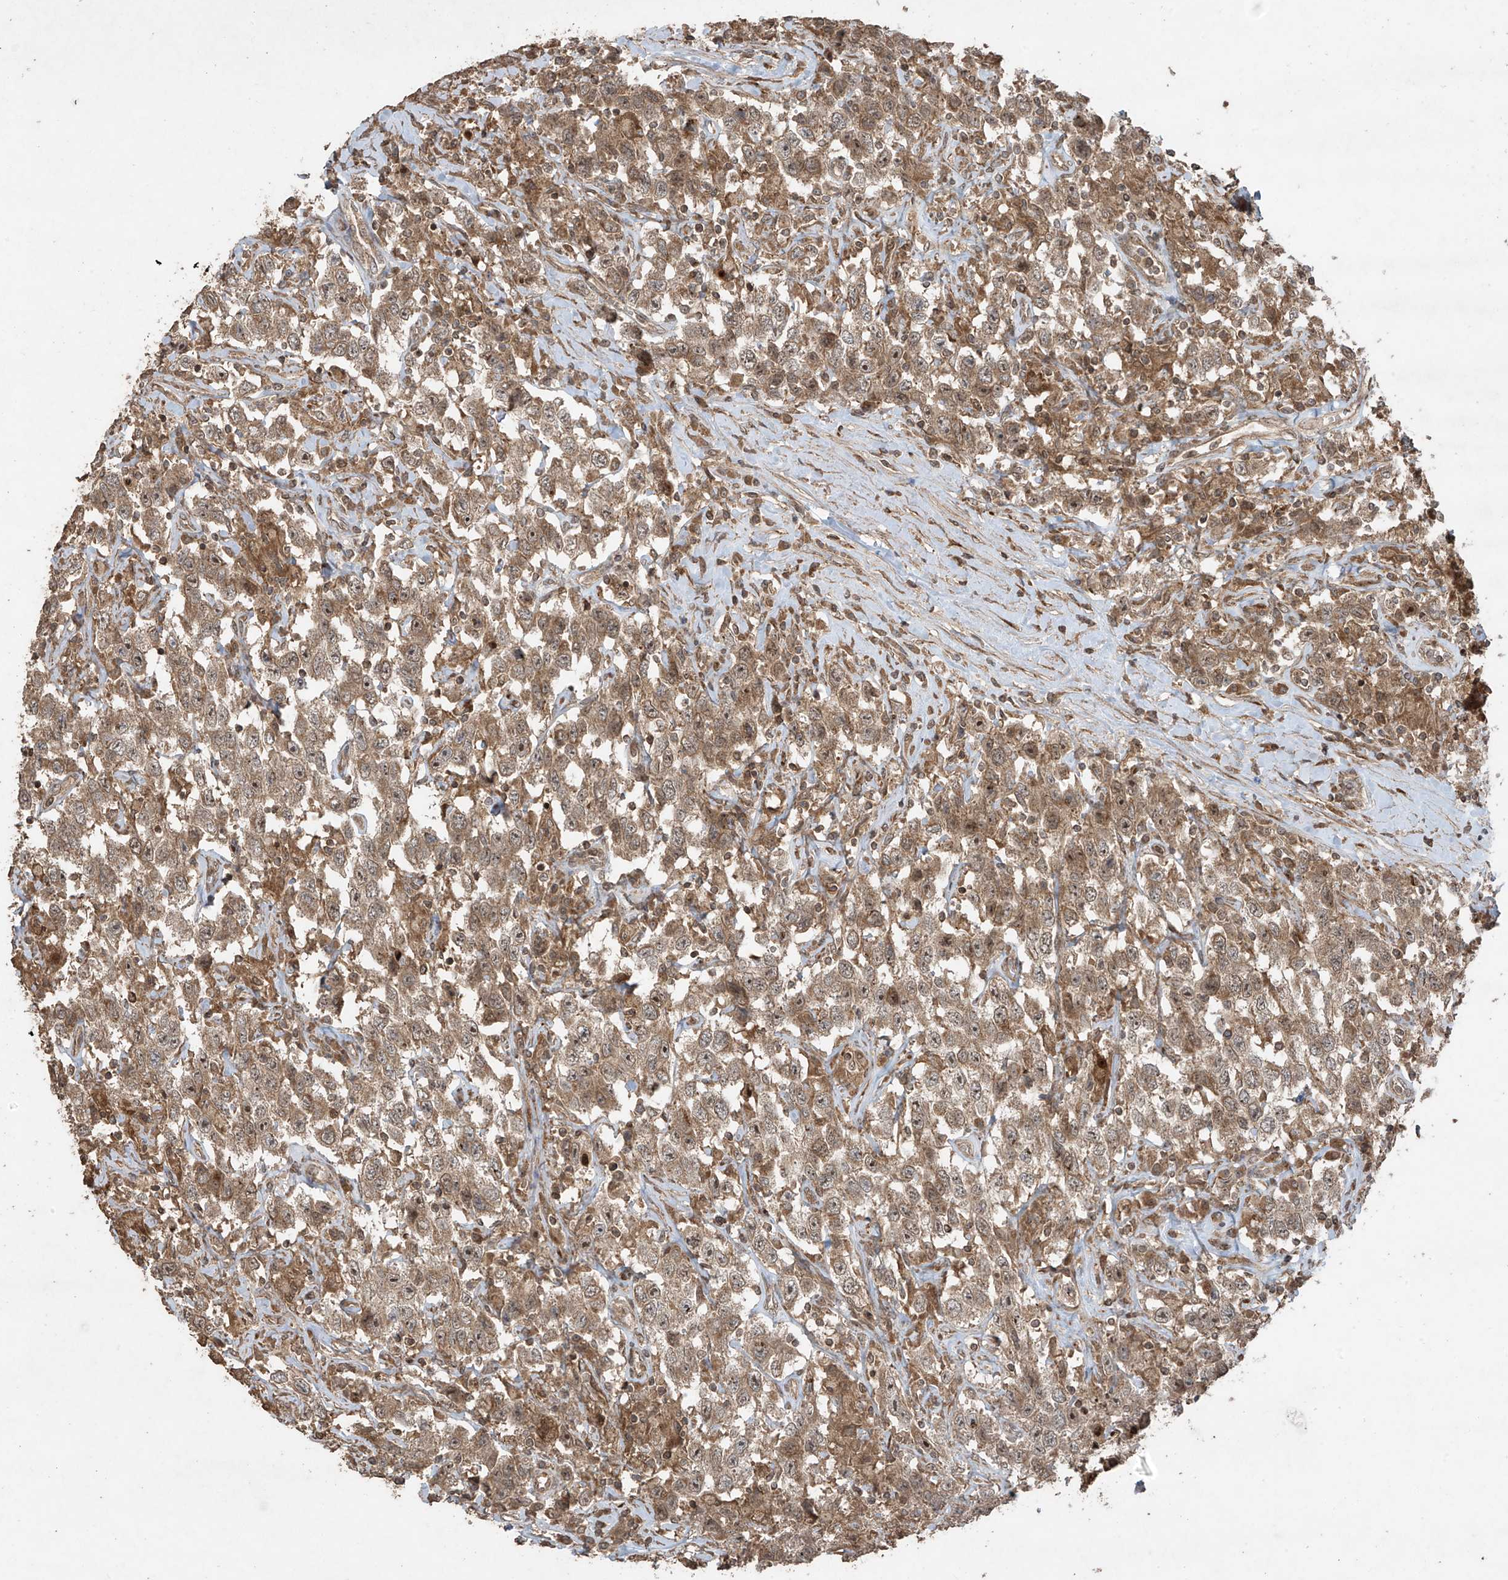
{"staining": {"intensity": "moderate", "quantity": ">75%", "location": "cytoplasmic/membranous,nuclear"}, "tissue": "testis cancer", "cell_type": "Tumor cells", "image_type": "cancer", "snomed": [{"axis": "morphology", "description": "Seminoma, NOS"}, {"axis": "topography", "description": "Testis"}], "caption": "This photomicrograph shows immunohistochemistry staining of testis cancer (seminoma), with medium moderate cytoplasmic/membranous and nuclear positivity in approximately >75% of tumor cells.", "gene": "PGPEP1", "patient": {"sex": "male", "age": 41}}